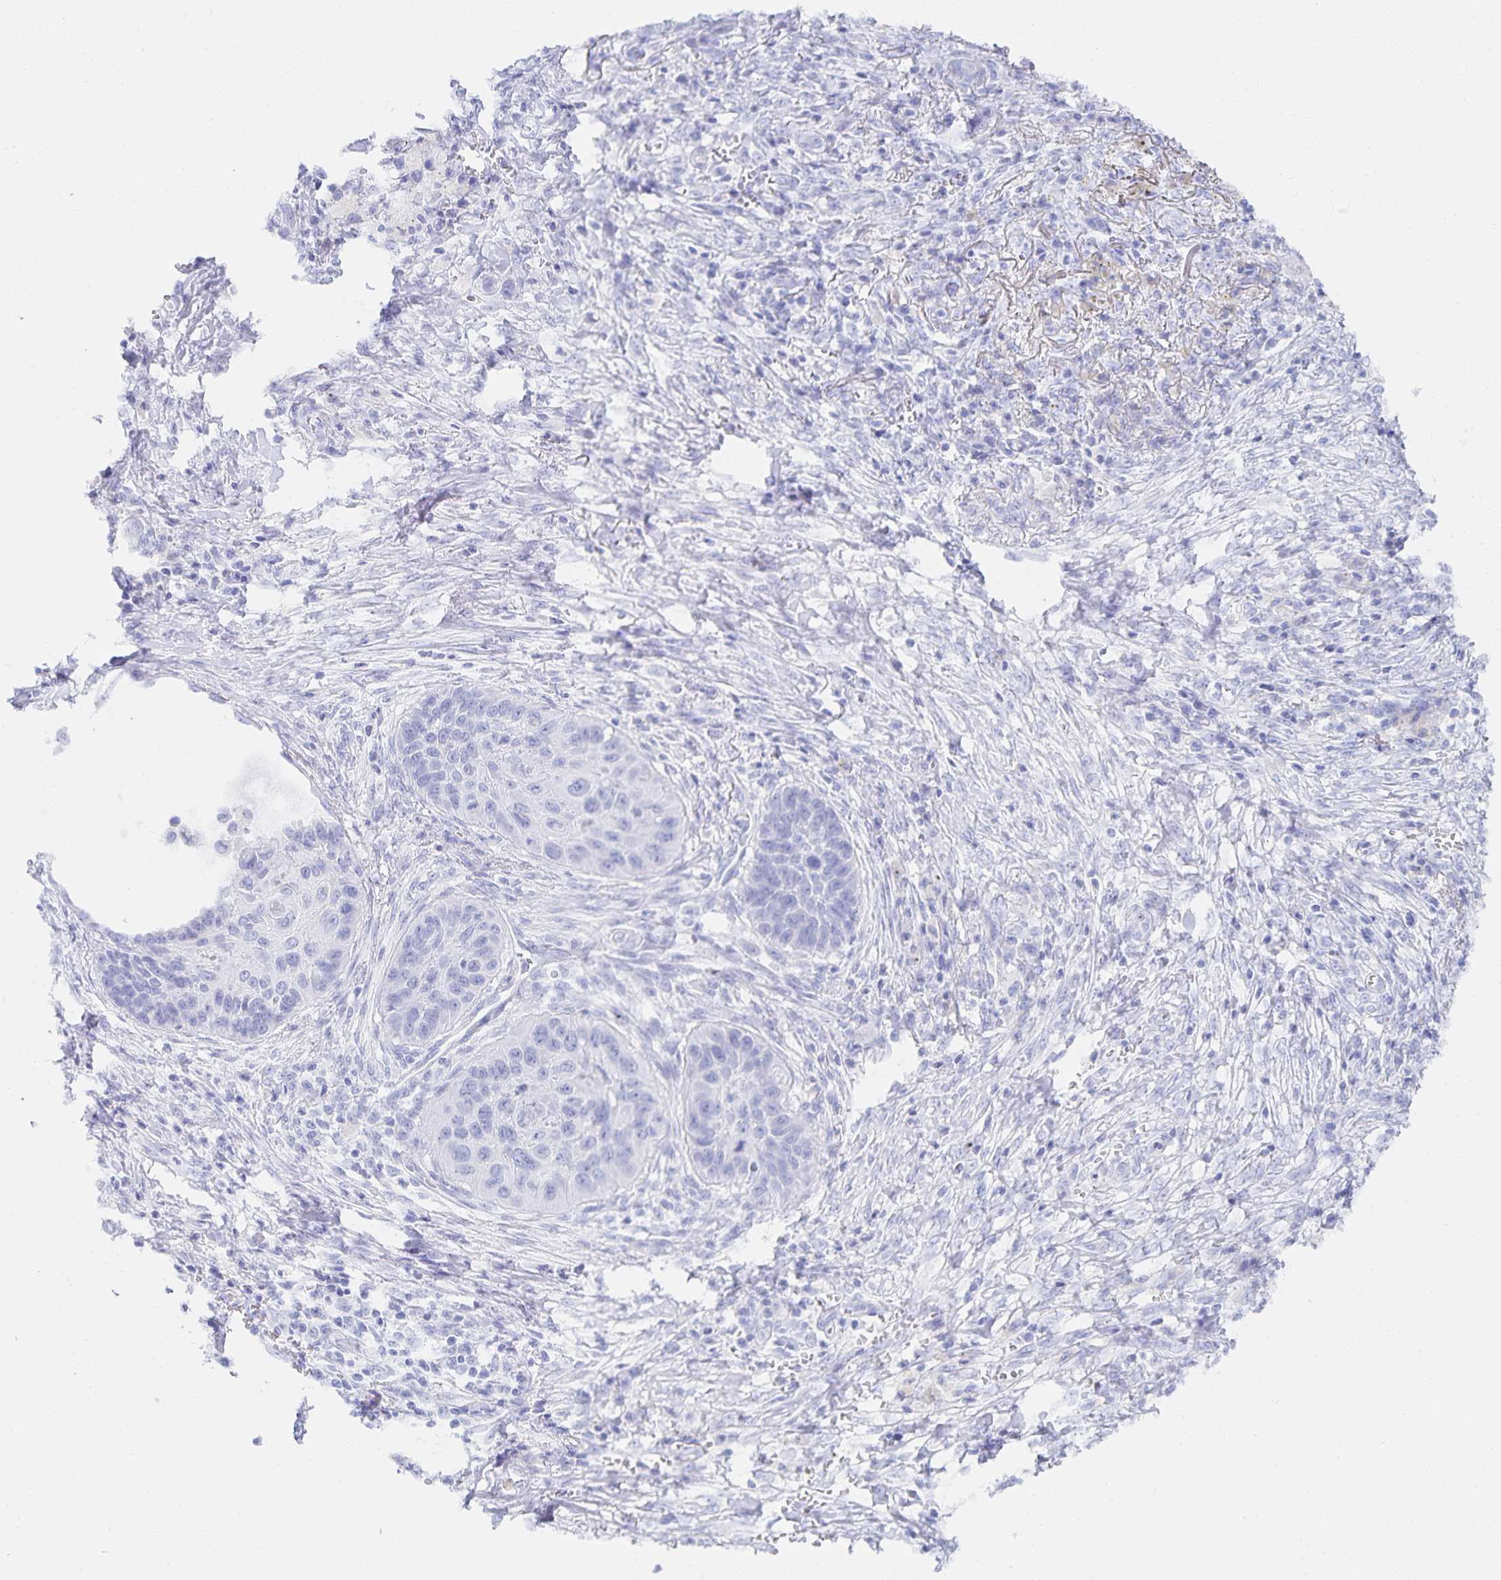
{"staining": {"intensity": "negative", "quantity": "none", "location": "none"}, "tissue": "lung cancer", "cell_type": "Tumor cells", "image_type": "cancer", "snomed": [{"axis": "morphology", "description": "Squamous cell carcinoma, NOS"}, {"axis": "topography", "description": "Lung"}], "caption": "Immunohistochemistry (IHC) image of squamous cell carcinoma (lung) stained for a protein (brown), which exhibits no positivity in tumor cells. (Immunohistochemistry (IHC), brightfield microscopy, high magnification).", "gene": "SNTN", "patient": {"sex": "male", "age": 71}}